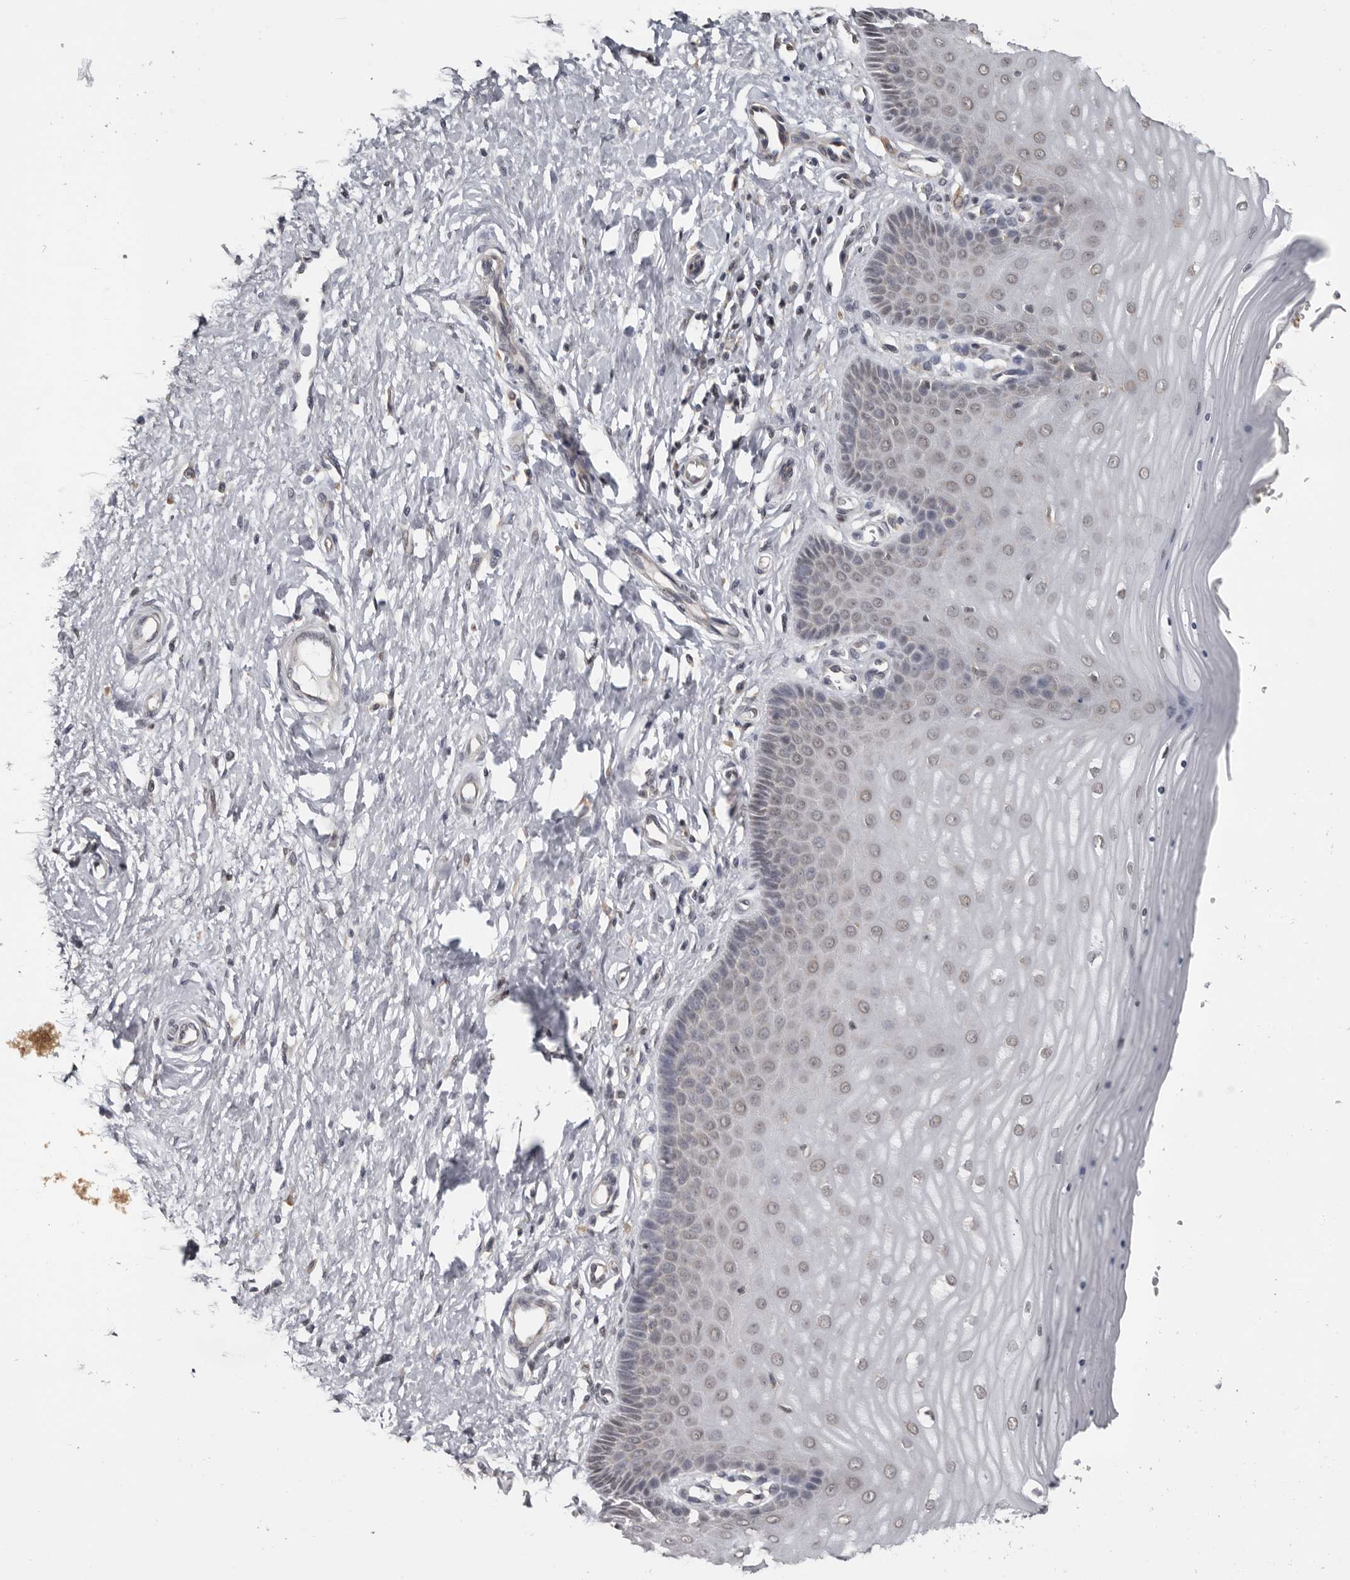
{"staining": {"intensity": "weak", "quantity": "25%-75%", "location": "cytoplasmic/membranous"}, "tissue": "cervix", "cell_type": "Glandular cells", "image_type": "normal", "snomed": [{"axis": "morphology", "description": "Normal tissue, NOS"}, {"axis": "topography", "description": "Cervix"}], "caption": "Immunohistochemical staining of unremarkable human cervix exhibits weak cytoplasmic/membranous protein positivity in about 25%-75% of glandular cells.", "gene": "MOGAT2", "patient": {"sex": "female", "age": 55}}